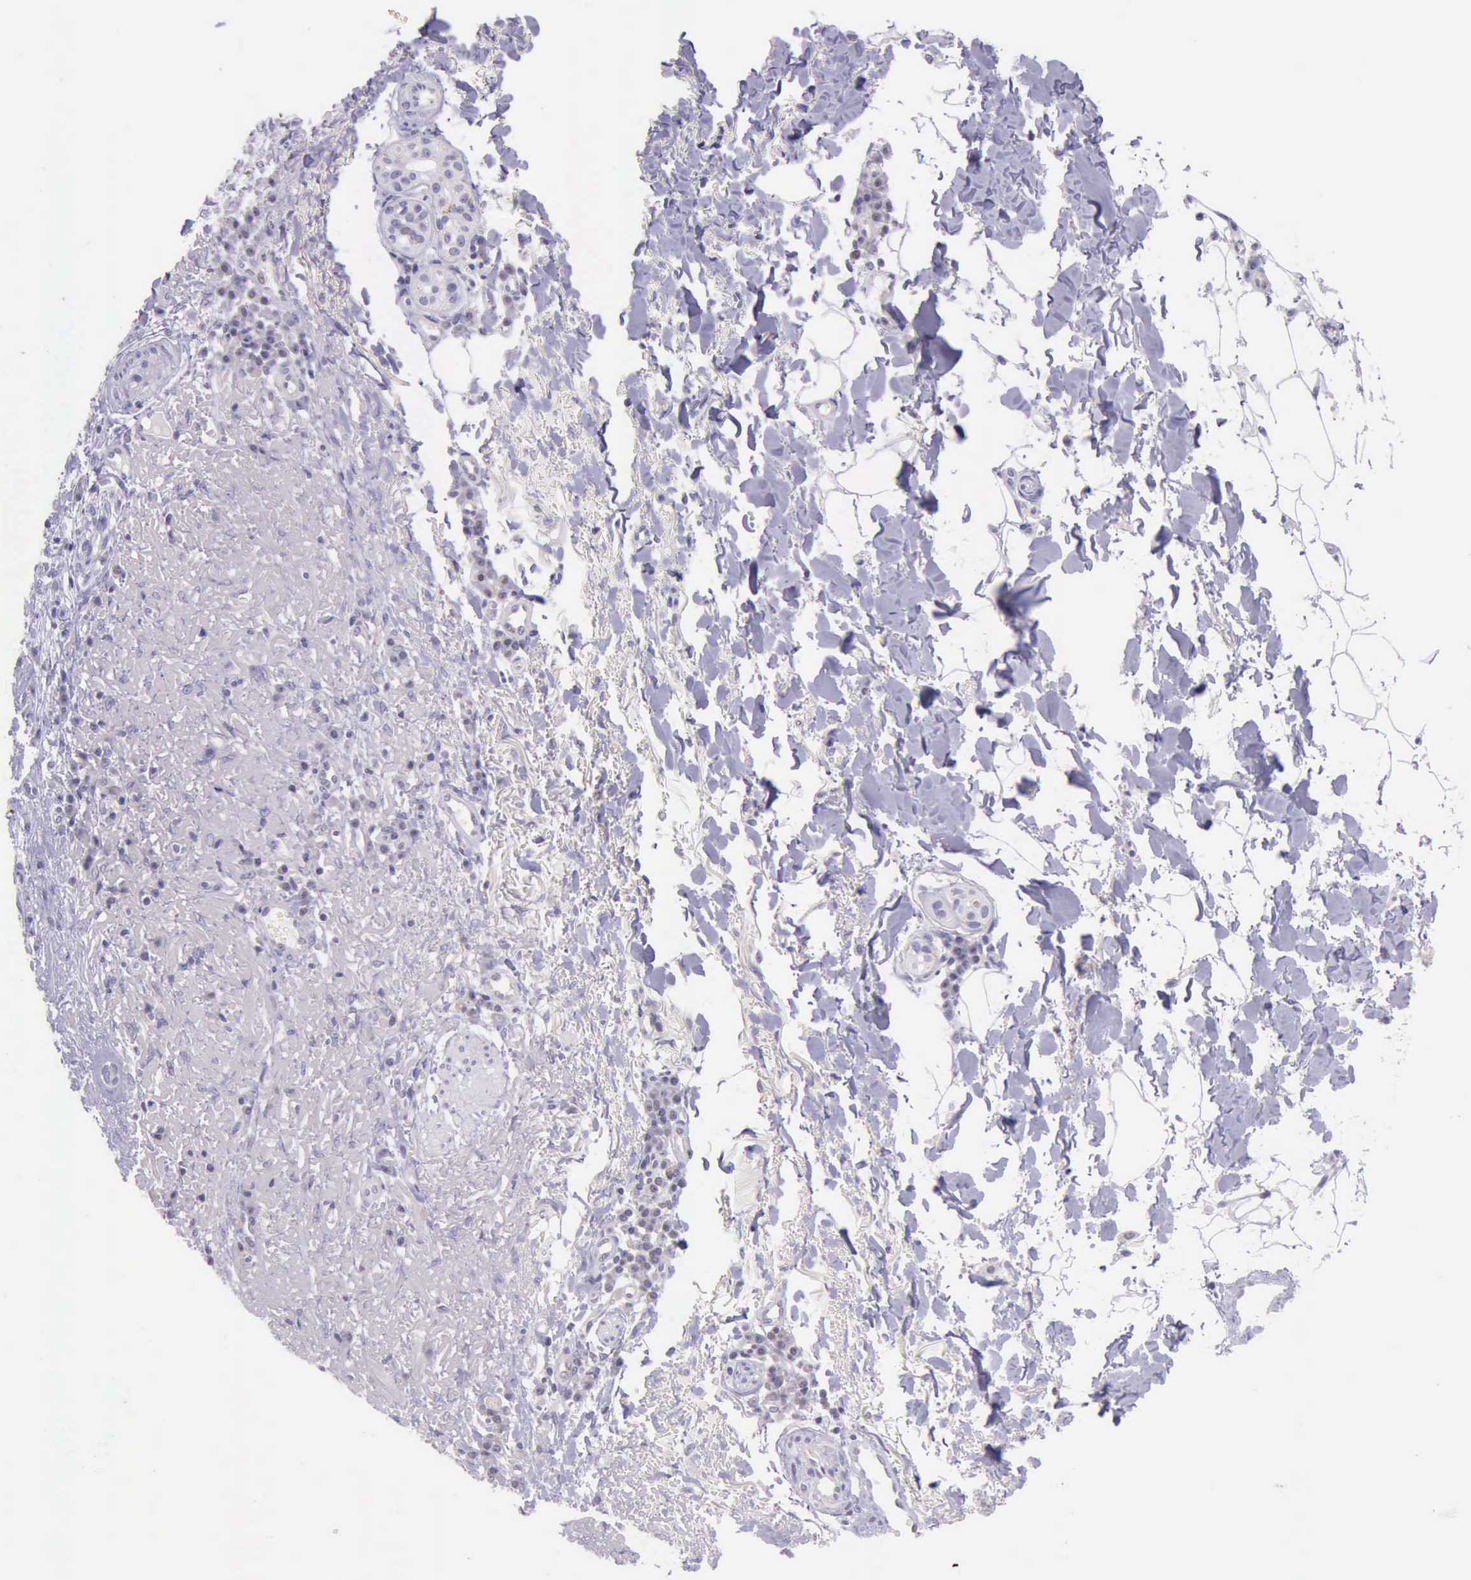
{"staining": {"intensity": "negative", "quantity": "none", "location": "none"}, "tissue": "skin cancer", "cell_type": "Tumor cells", "image_type": "cancer", "snomed": [{"axis": "morphology", "description": "Basal cell carcinoma"}, {"axis": "topography", "description": "Skin"}], "caption": "A photomicrograph of basal cell carcinoma (skin) stained for a protein displays no brown staining in tumor cells.", "gene": "PARP1", "patient": {"sex": "female", "age": 89}}